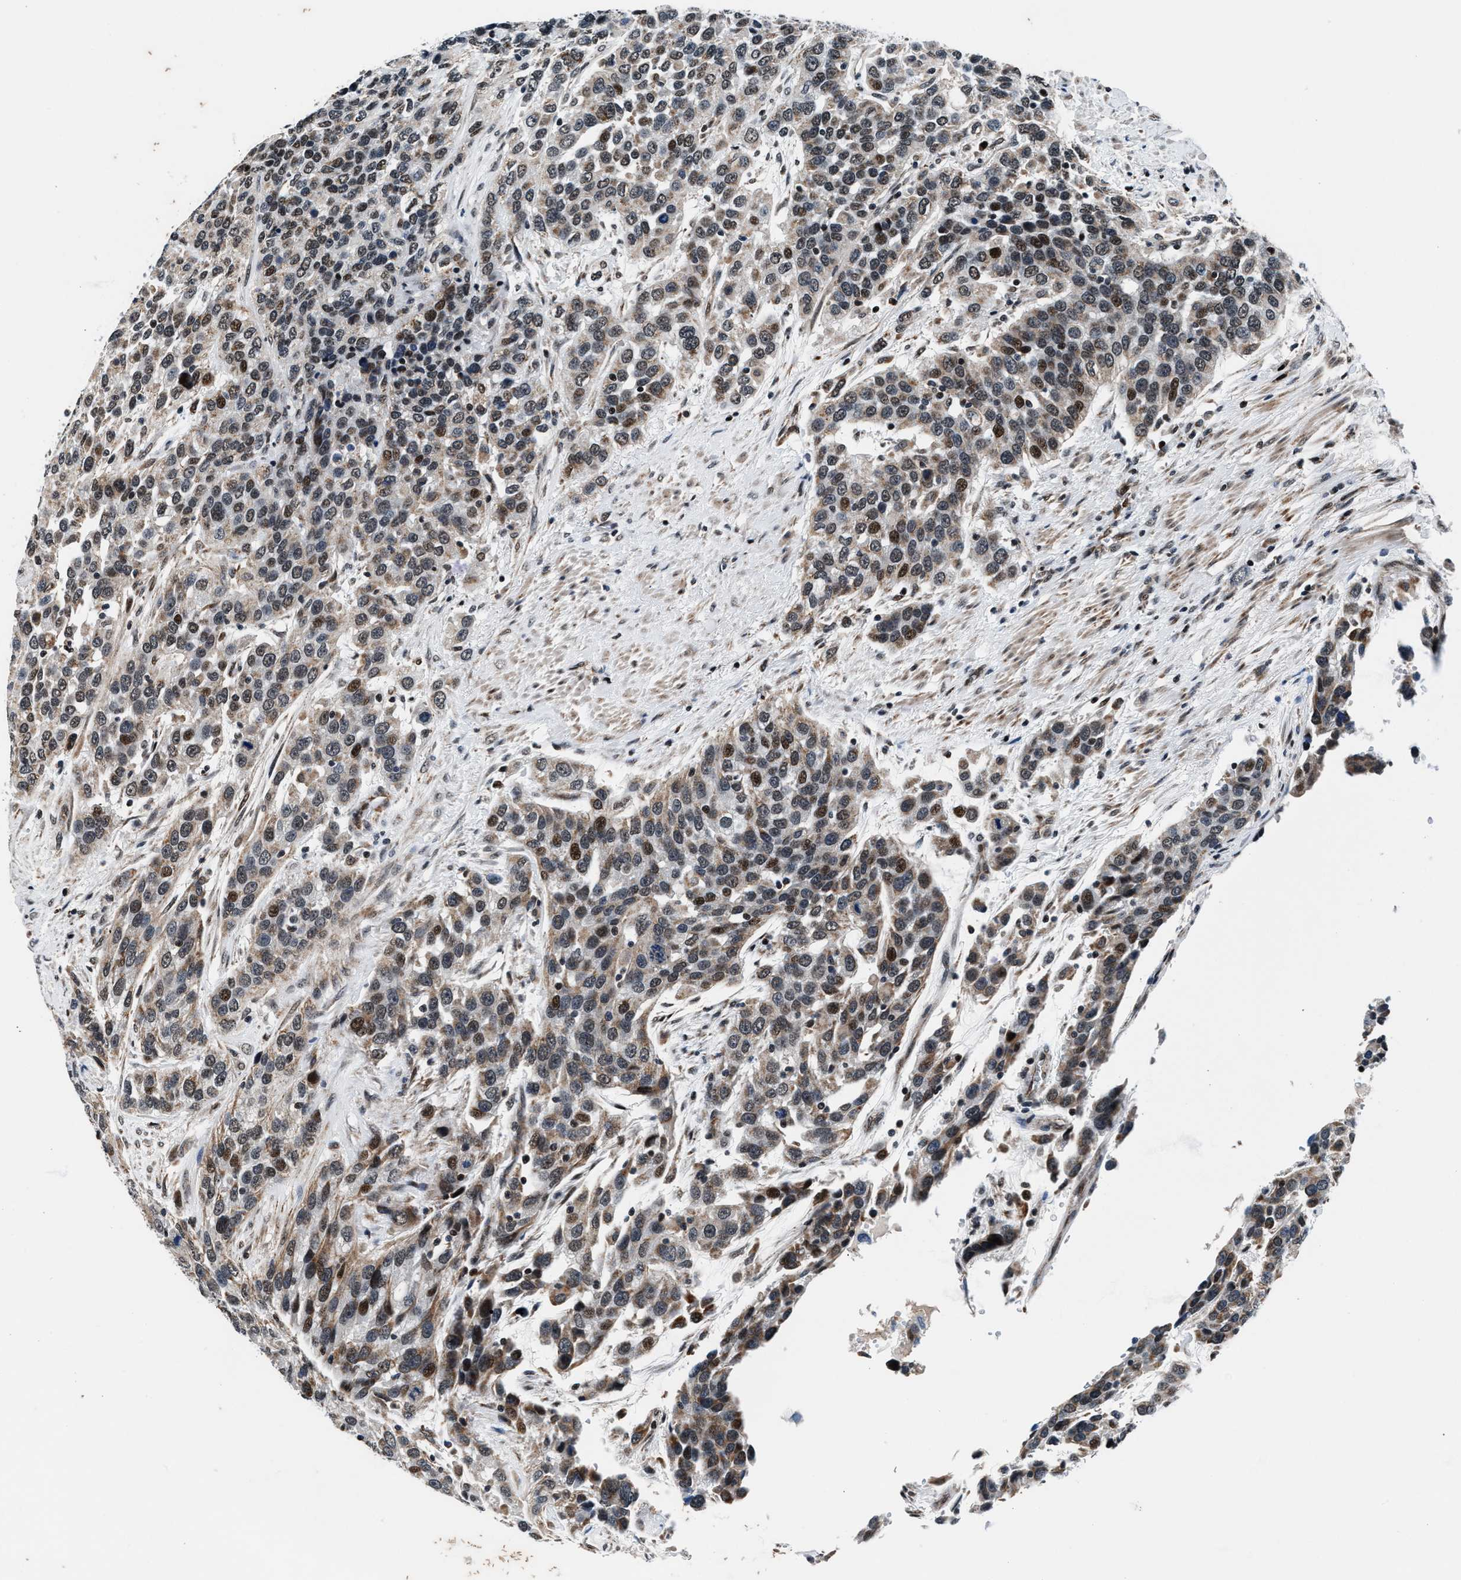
{"staining": {"intensity": "moderate", "quantity": "<25%", "location": "nuclear"}, "tissue": "urothelial cancer", "cell_type": "Tumor cells", "image_type": "cancer", "snomed": [{"axis": "morphology", "description": "Urothelial carcinoma, High grade"}, {"axis": "topography", "description": "Urinary bladder"}], "caption": "Immunohistochemical staining of human urothelial cancer displays low levels of moderate nuclear expression in about <25% of tumor cells.", "gene": "PRRC2B", "patient": {"sex": "female", "age": 80}}